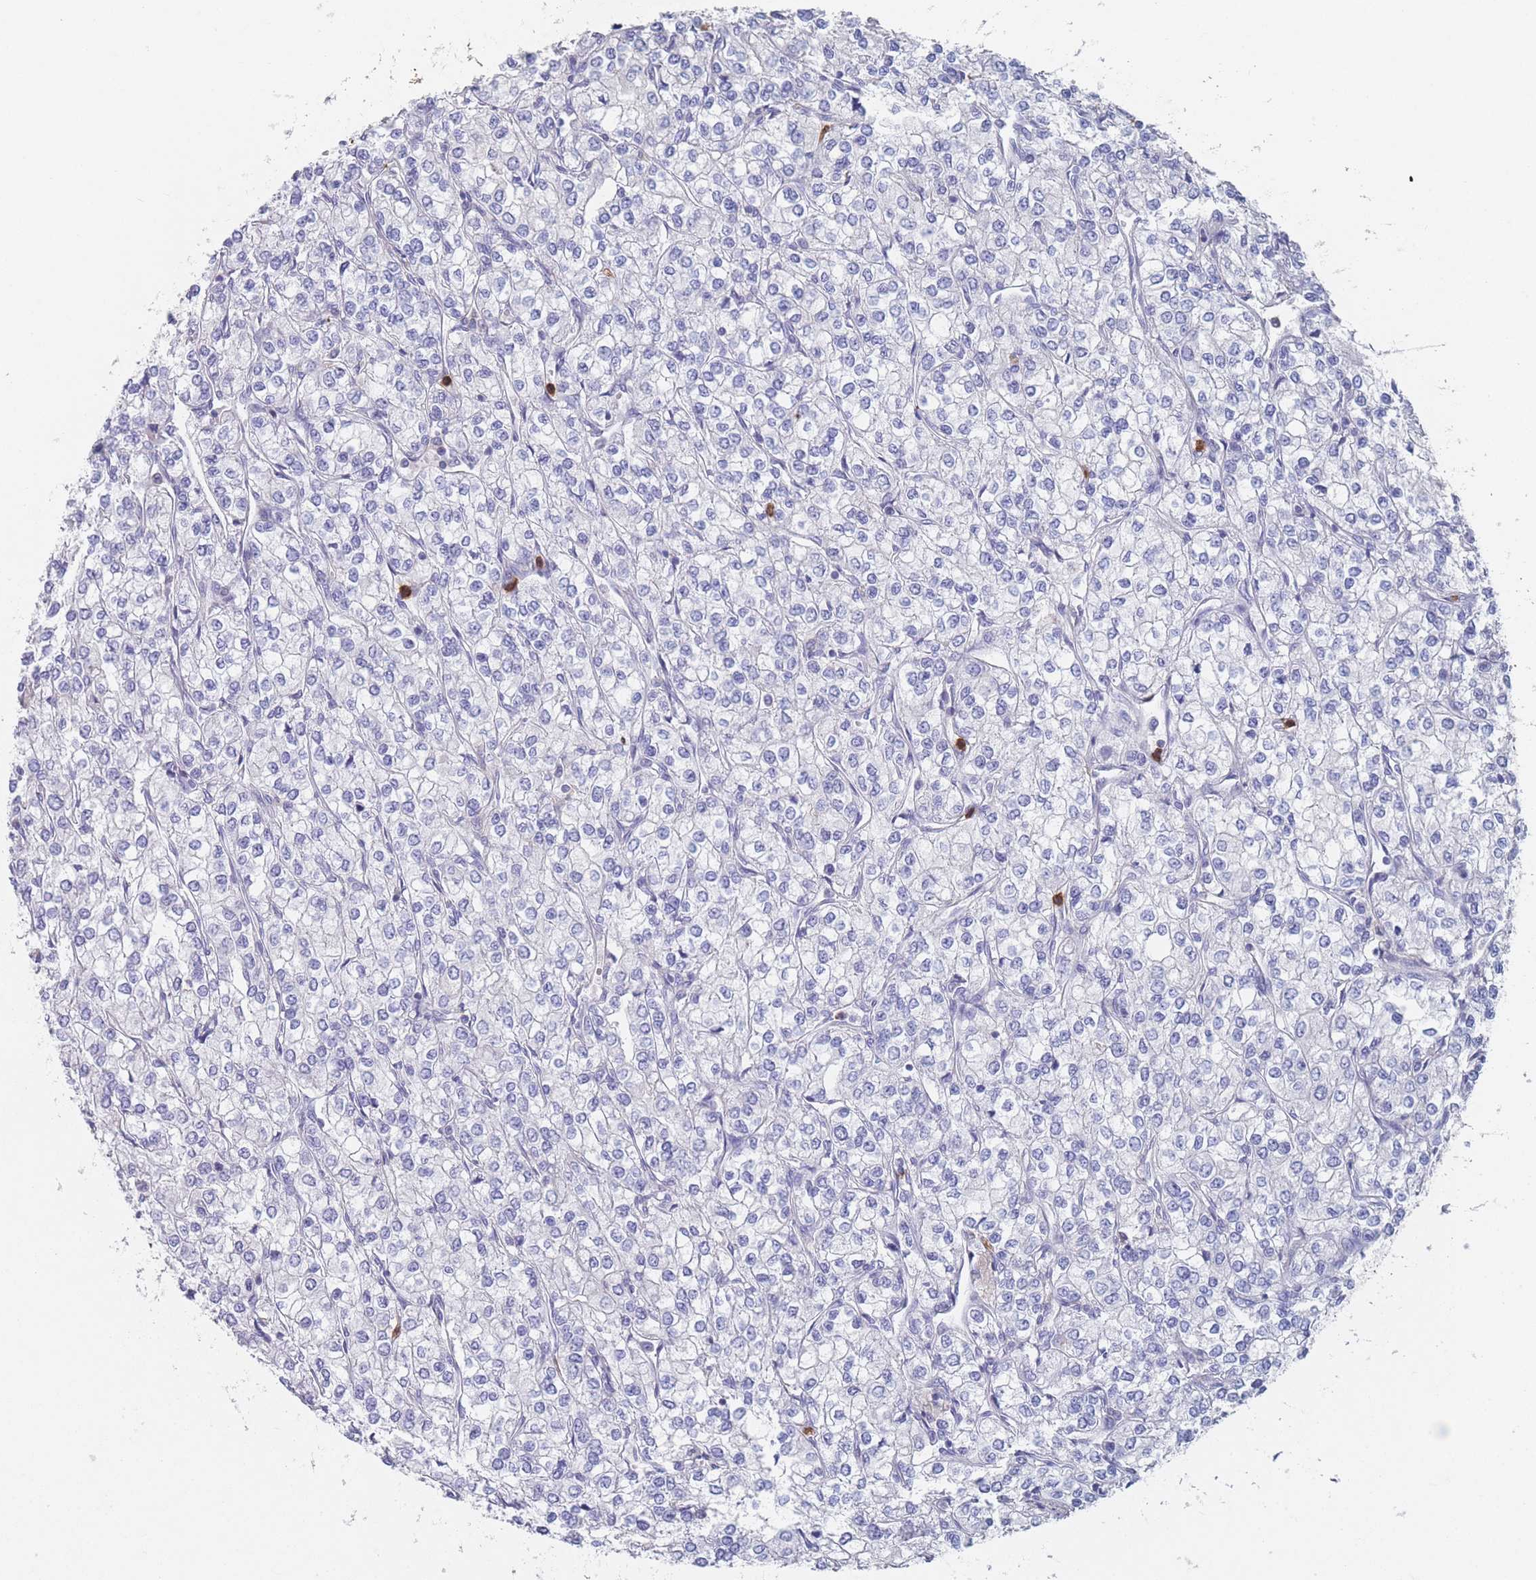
{"staining": {"intensity": "negative", "quantity": "none", "location": "none"}, "tissue": "renal cancer", "cell_type": "Tumor cells", "image_type": "cancer", "snomed": [{"axis": "morphology", "description": "Adenocarcinoma, NOS"}, {"axis": "topography", "description": "Kidney"}], "caption": "DAB (3,3'-diaminobenzidine) immunohistochemical staining of human renal cancer (adenocarcinoma) displays no significant staining in tumor cells.", "gene": "ATP1A3", "patient": {"sex": "male", "age": 80}}